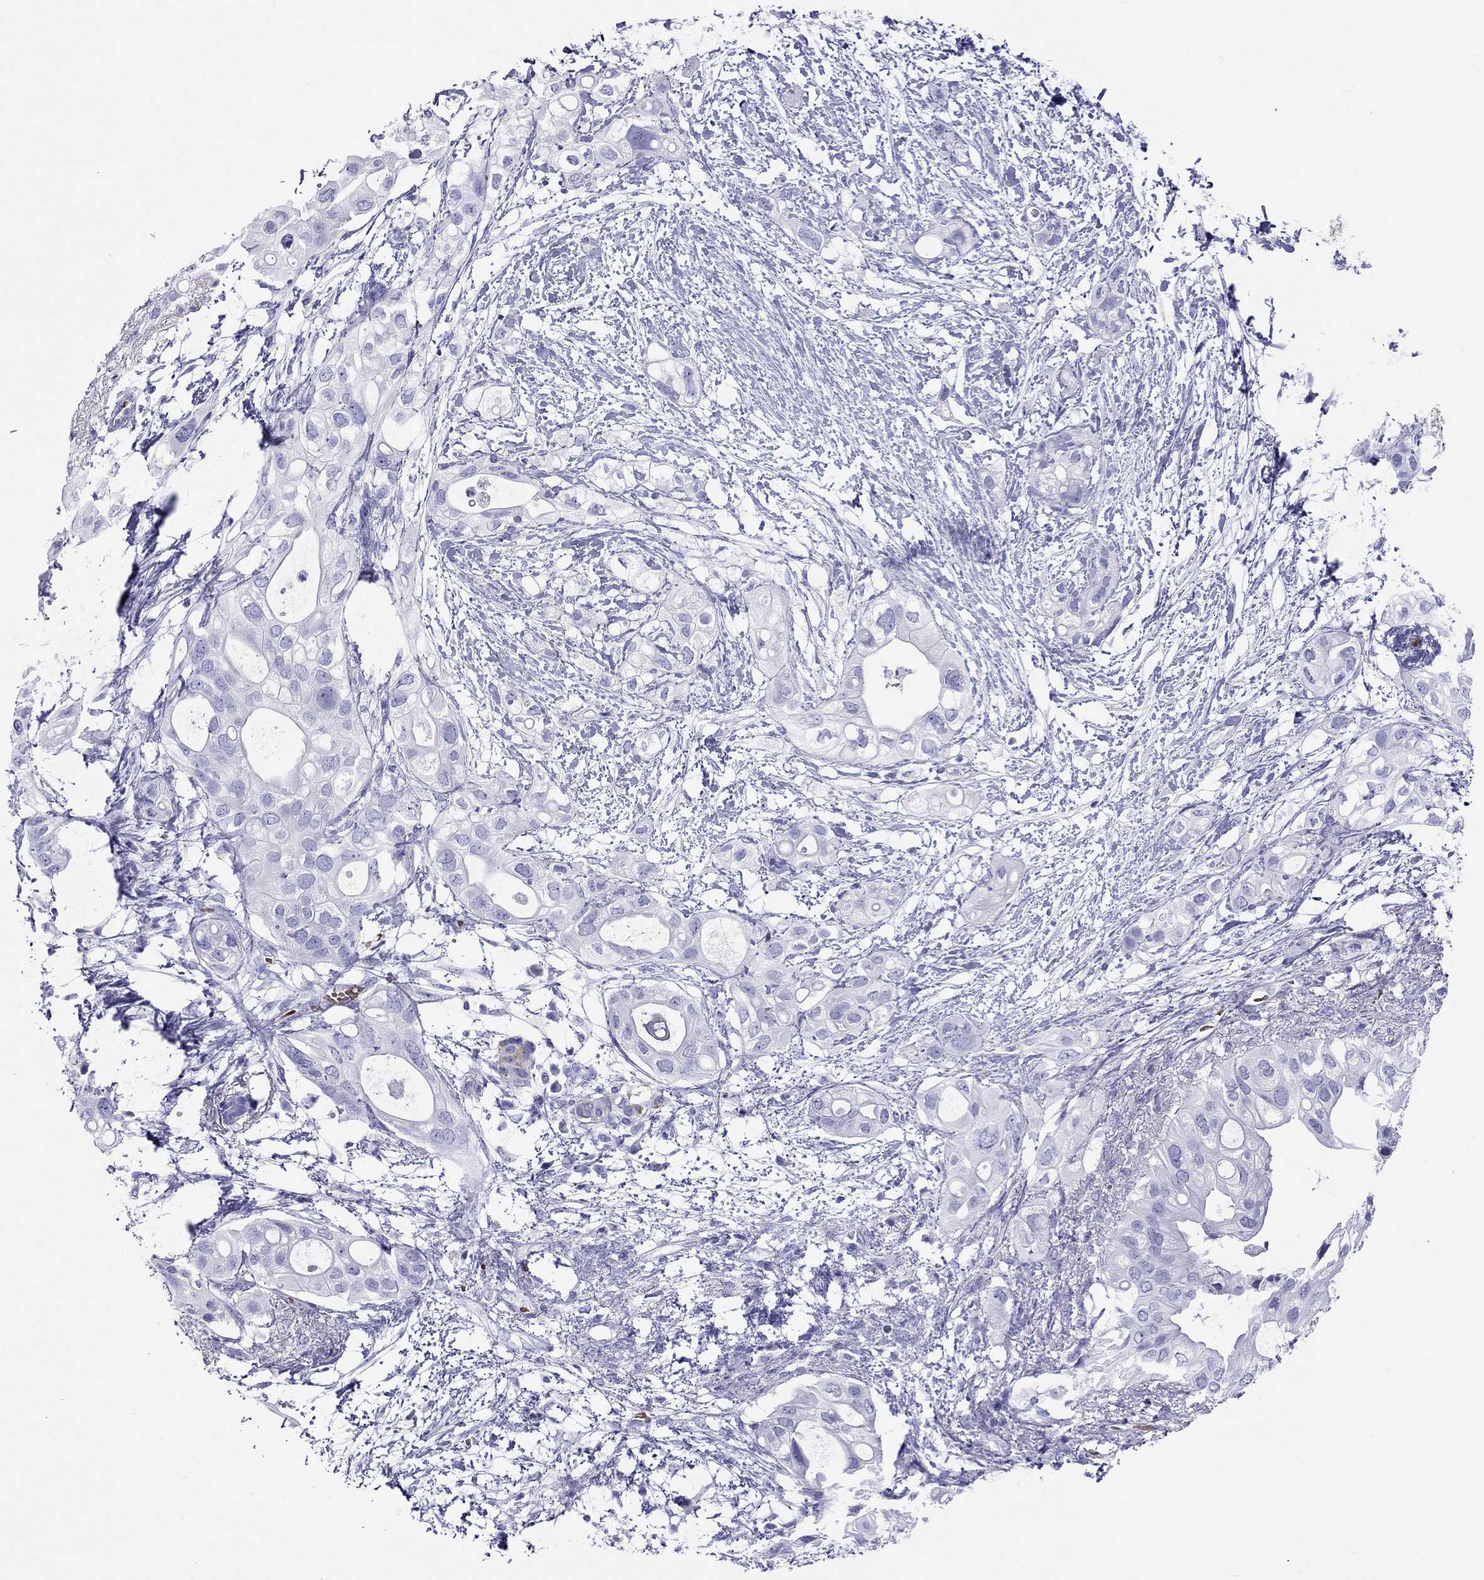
{"staining": {"intensity": "negative", "quantity": "none", "location": "none"}, "tissue": "pancreatic cancer", "cell_type": "Tumor cells", "image_type": "cancer", "snomed": [{"axis": "morphology", "description": "Adenocarcinoma, NOS"}, {"axis": "topography", "description": "Pancreas"}], "caption": "Protein analysis of pancreatic adenocarcinoma demonstrates no significant staining in tumor cells. The staining was performed using DAB (3,3'-diaminobenzidine) to visualize the protein expression in brown, while the nuclei were stained in blue with hematoxylin (Magnification: 20x).", "gene": "PTPRN", "patient": {"sex": "female", "age": 72}}